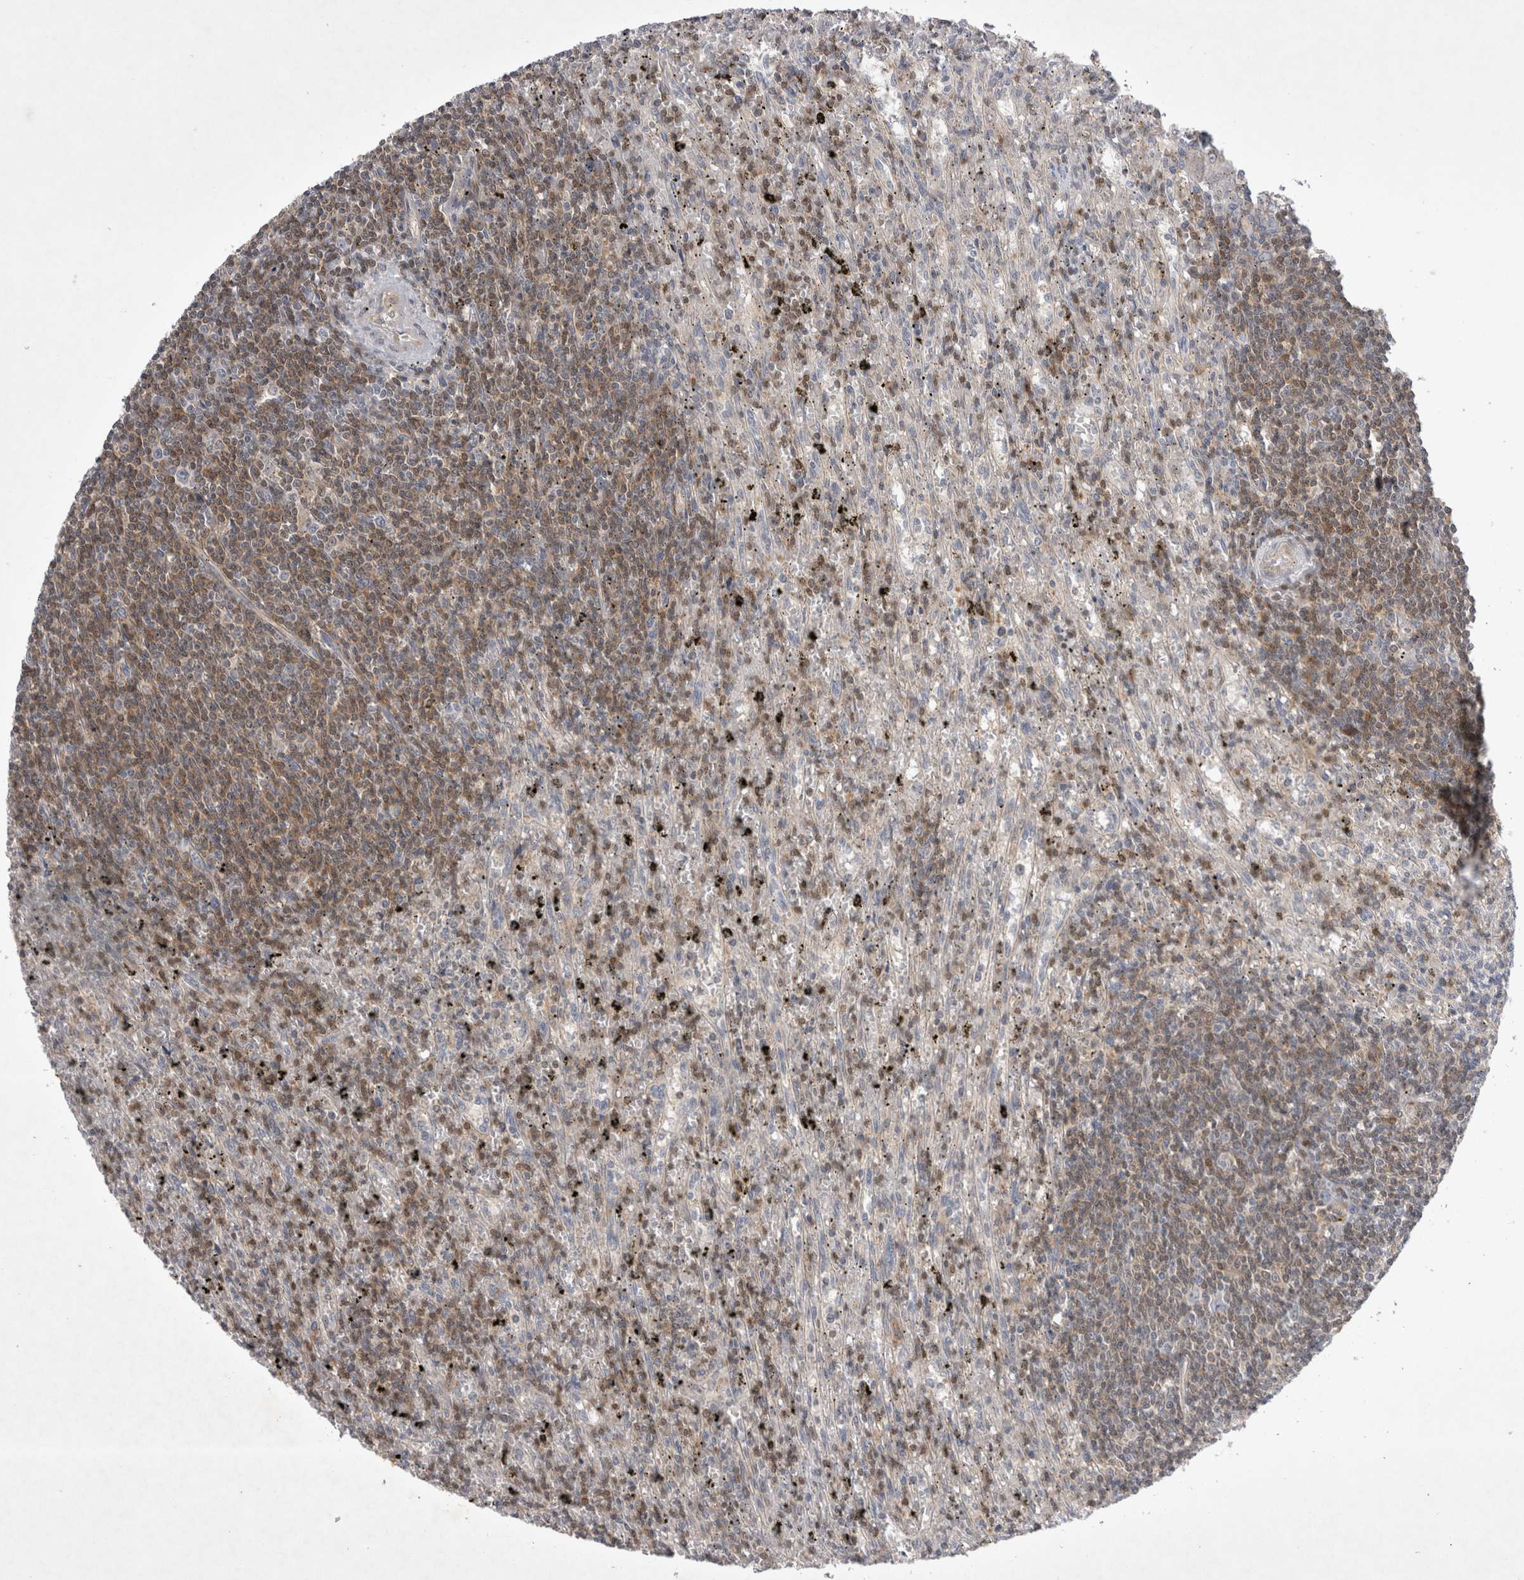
{"staining": {"intensity": "weak", "quantity": "25%-75%", "location": "cytoplasmic/membranous,nuclear"}, "tissue": "lymphoma", "cell_type": "Tumor cells", "image_type": "cancer", "snomed": [{"axis": "morphology", "description": "Malignant lymphoma, non-Hodgkin's type, Low grade"}, {"axis": "topography", "description": "Spleen"}], "caption": "A brown stain highlights weak cytoplasmic/membranous and nuclear expression of a protein in malignant lymphoma, non-Hodgkin's type (low-grade) tumor cells. The protein is shown in brown color, while the nuclei are stained blue.", "gene": "SRD5A3", "patient": {"sex": "male", "age": 76}}